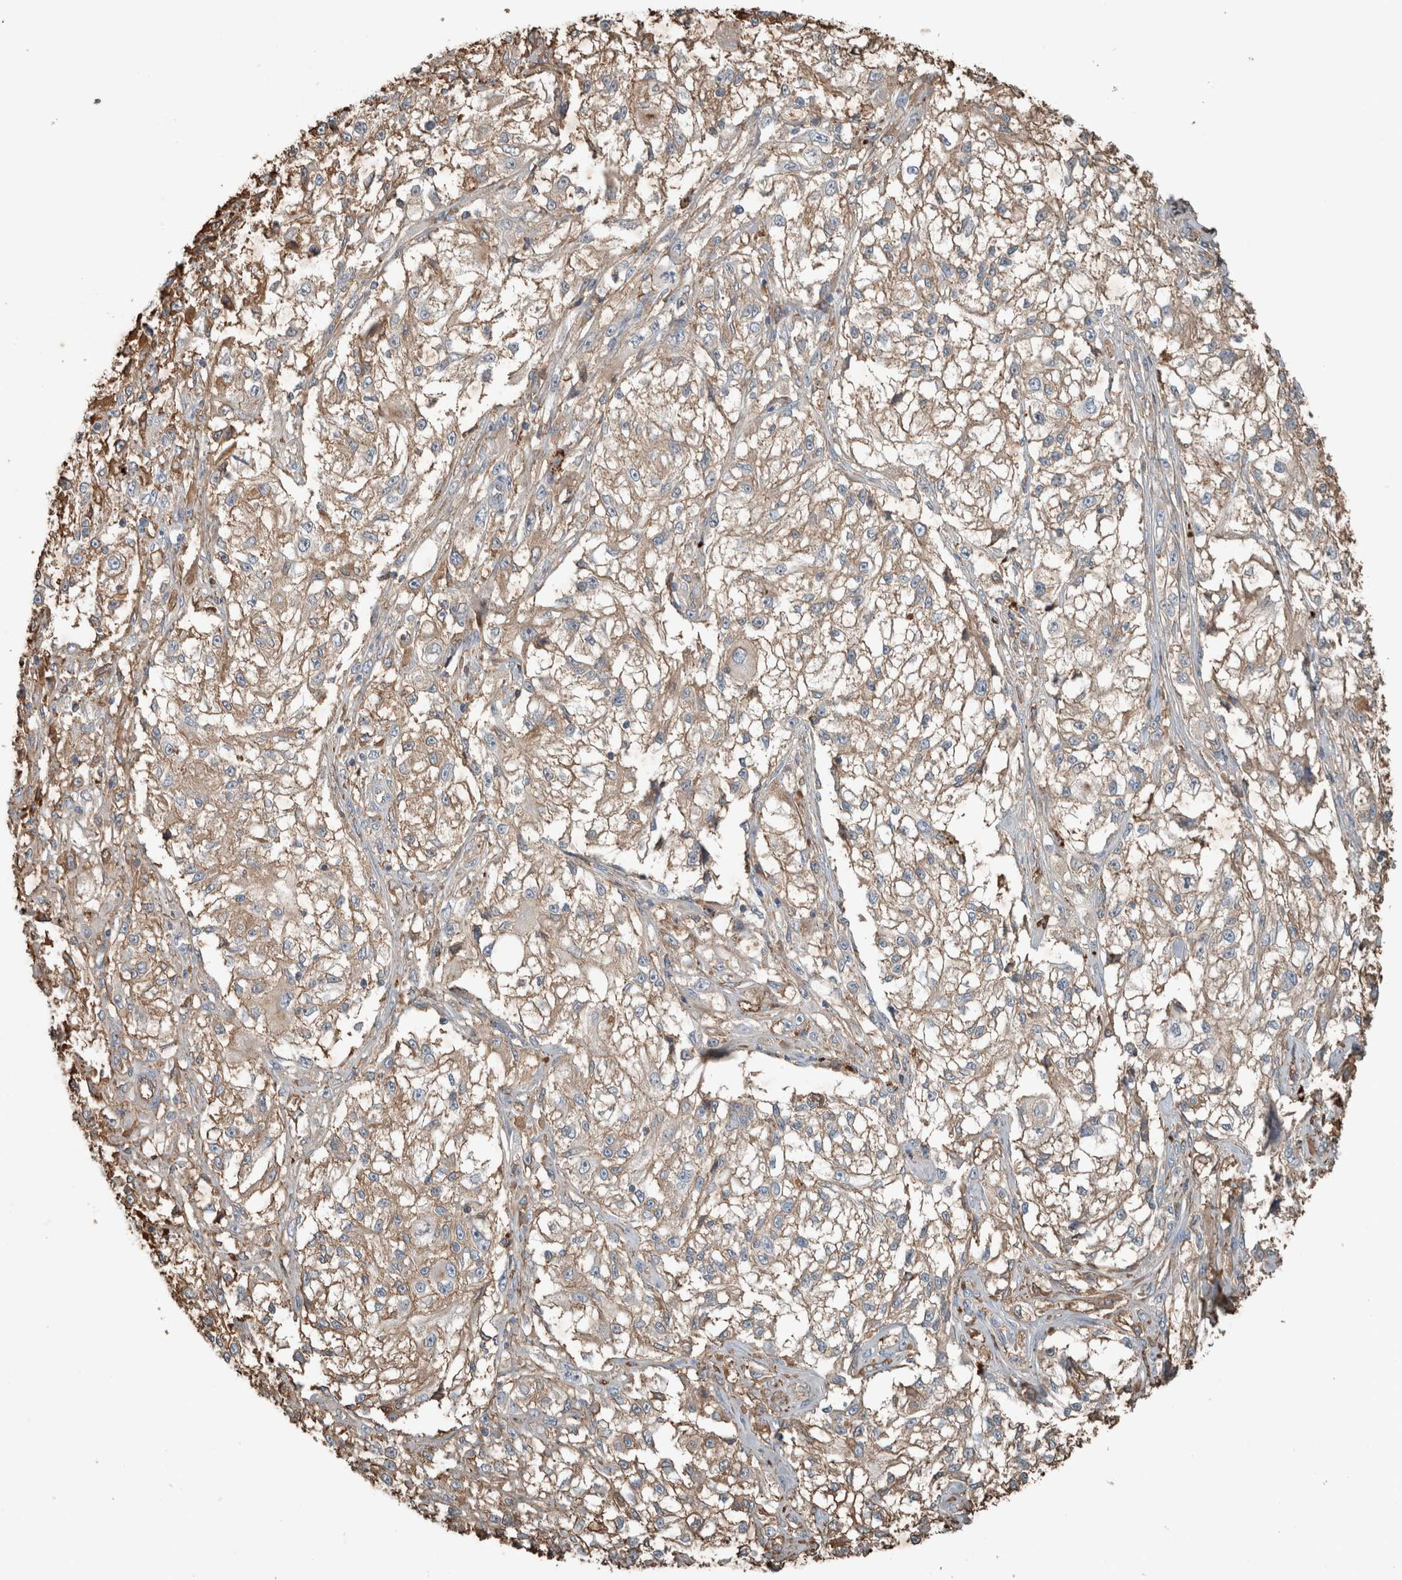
{"staining": {"intensity": "weak", "quantity": "25%-75%", "location": "cytoplasmic/membranous"}, "tissue": "melanoma", "cell_type": "Tumor cells", "image_type": "cancer", "snomed": [{"axis": "morphology", "description": "Malignant melanoma, NOS"}, {"axis": "topography", "description": "Skin of head"}], "caption": "The image displays immunohistochemical staining of melanoma. There is weak cytoplasmic/membranous expression is identified in about 25%-75% of tumor cells.", "gene": "USP34", "patient": {"sex": "male", "age": 83}}